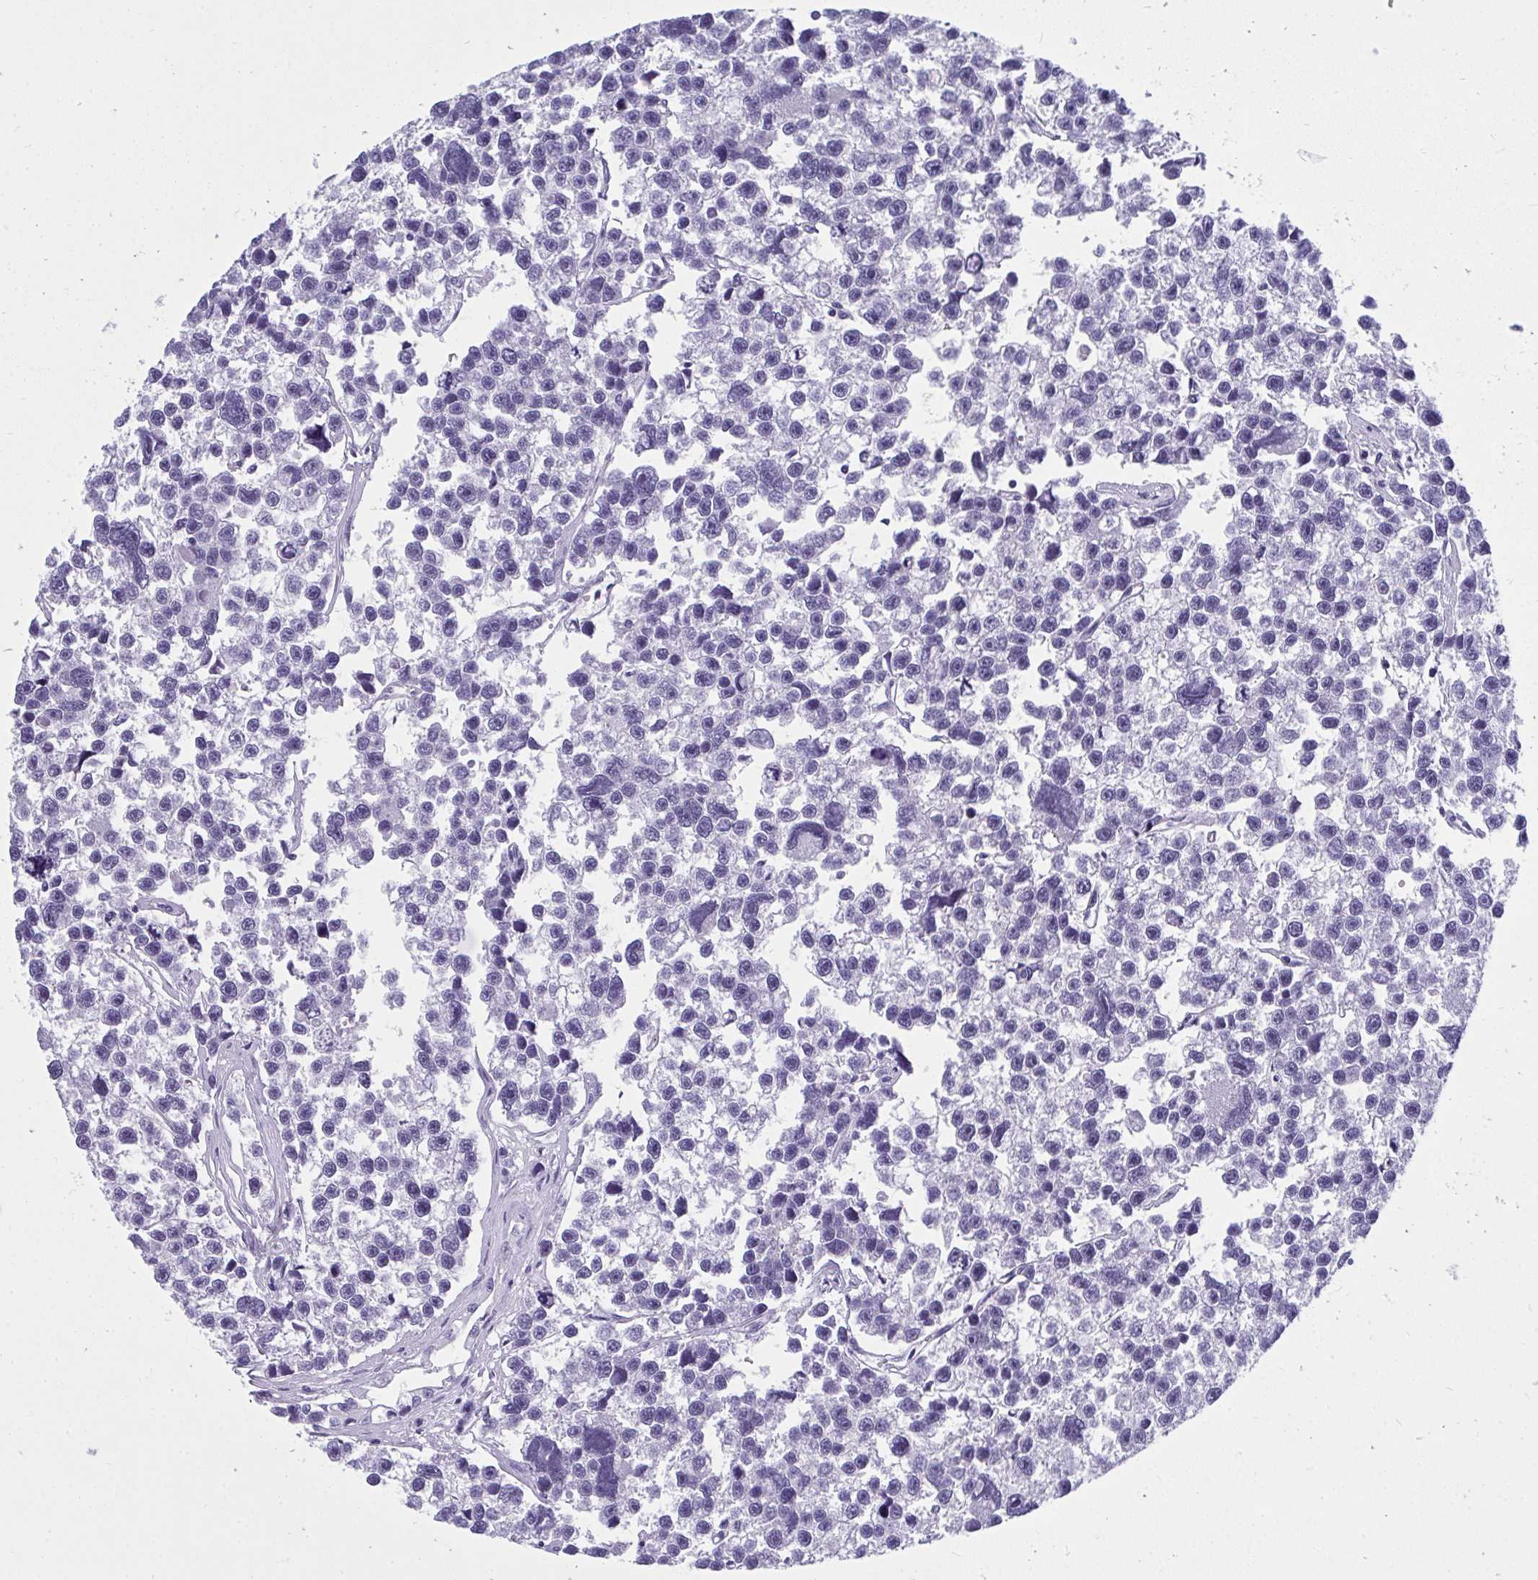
{"staining": {"intensity": "negative", "quantity": "none", "location": "none"}, "tissue": "testis cancer", "cell_type": "Tumor cells", "image_type": "cancer", "snomed": [{"axis": "morphology", "description": "Seminoma, NOS"}, {"axis": "topography", "description": "Testis"}], "caption": "Tumor cells show no significant protein staining in seminoma (testis).", "gene": "TSBP1", "patient": {"sex": "male", "age": 26}}